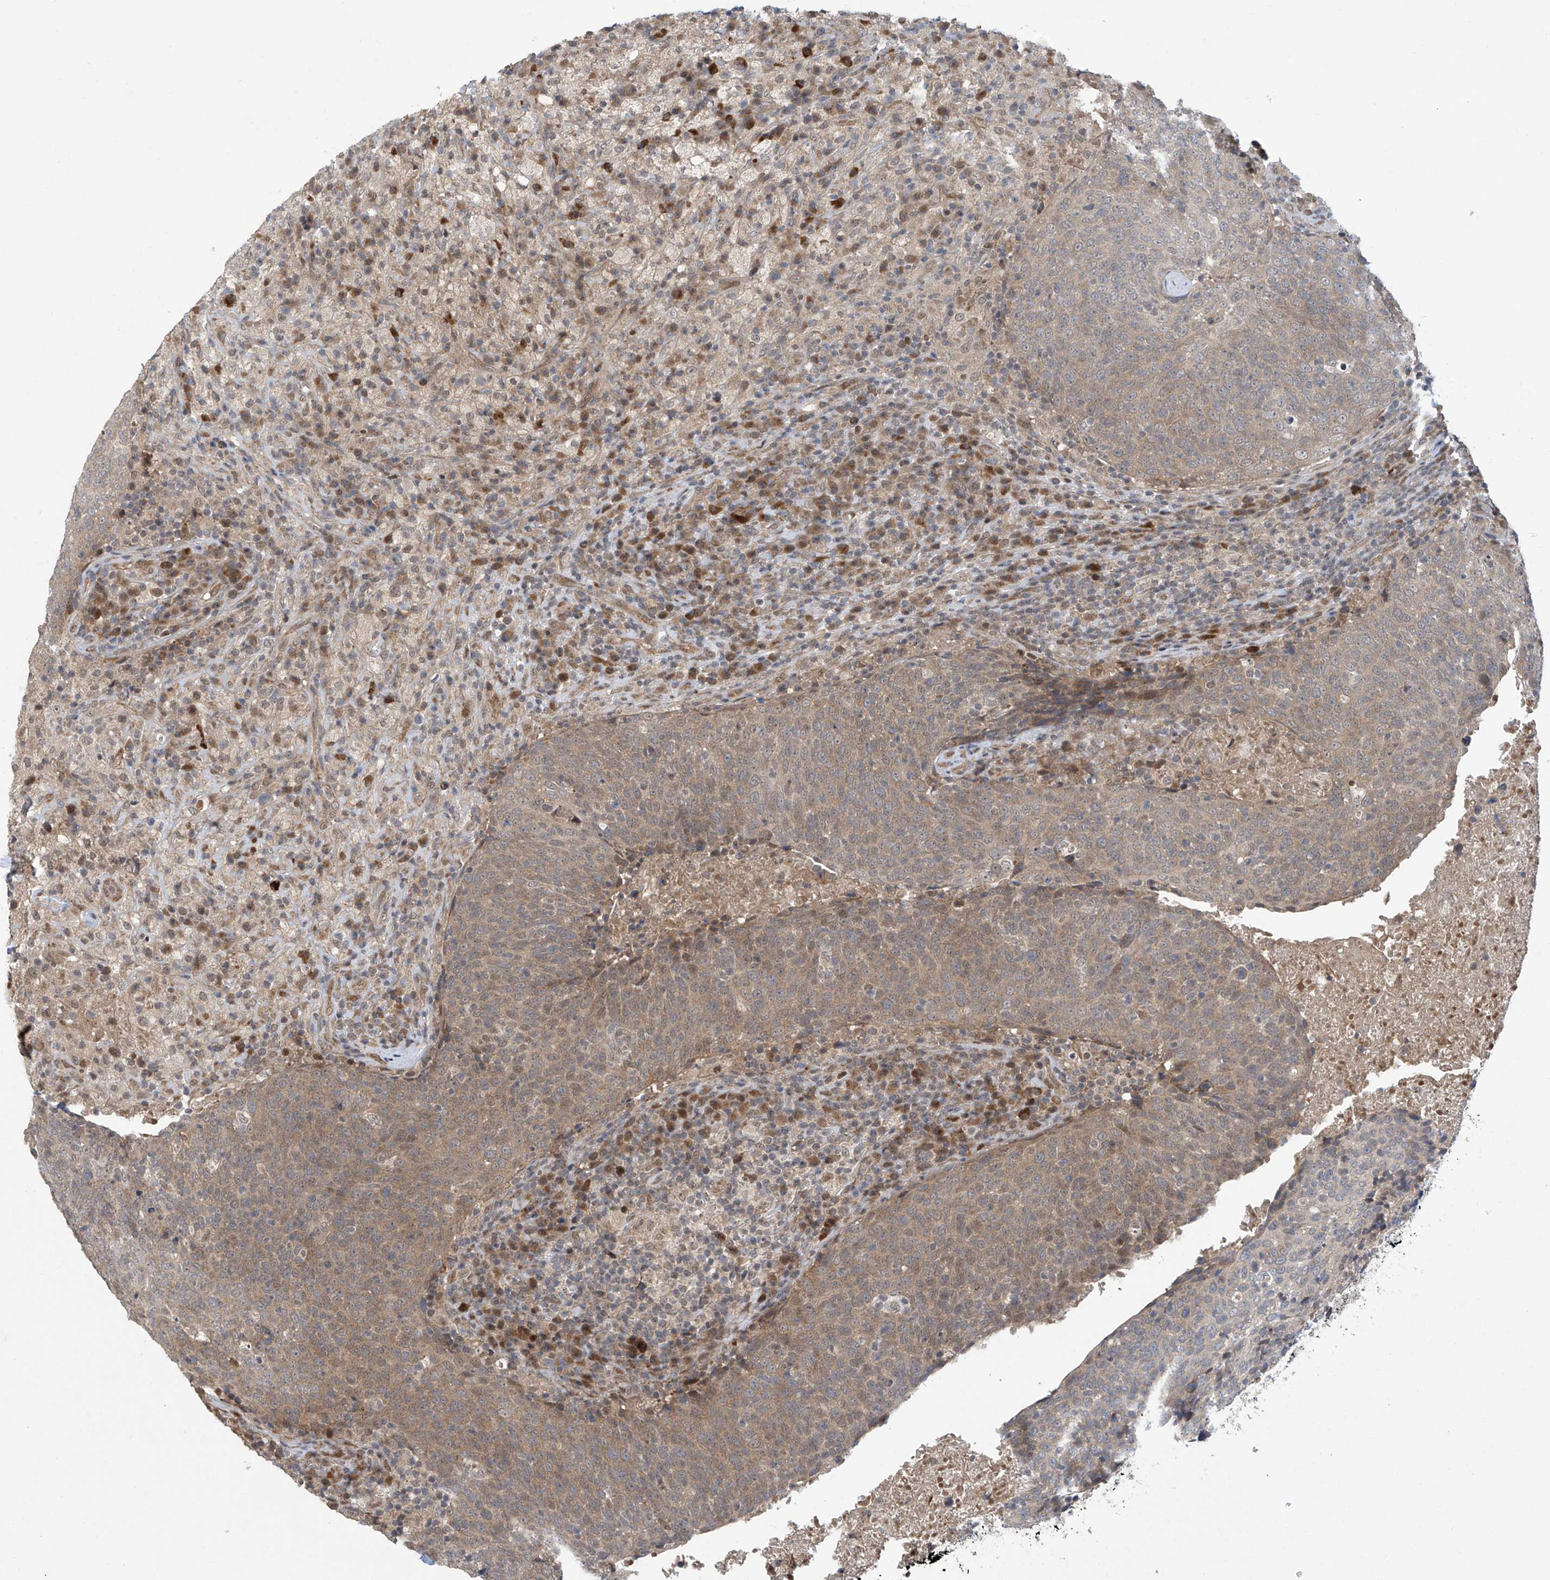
{"staining": {"intensity": "weak", "quantity": ">75%", "location": "cytoplasmic/membranous"}, "tissue": "head and neck cancer", "cell_type": "Tumor cells", "image_type": "cancer", "snomed": [{"axis": "morphology", "description": "Squamous cell carcinoma, NOS"}, {"axis": "morphology", "description": "Squamous cell carcinoma, metastatic, NOS"}, {"axis": "topography", "description": "Lymph node"}, {"axis": "topography", "description": "Head-Neck"}], "caption": "This is an image of immunohistochemistry staining of head and neck cancer, which shows weak expression in the cytoplasmic/membranous of tumor cells.", "gene": "ABHD13", "patient": {"sex": "male", "age": 62}}